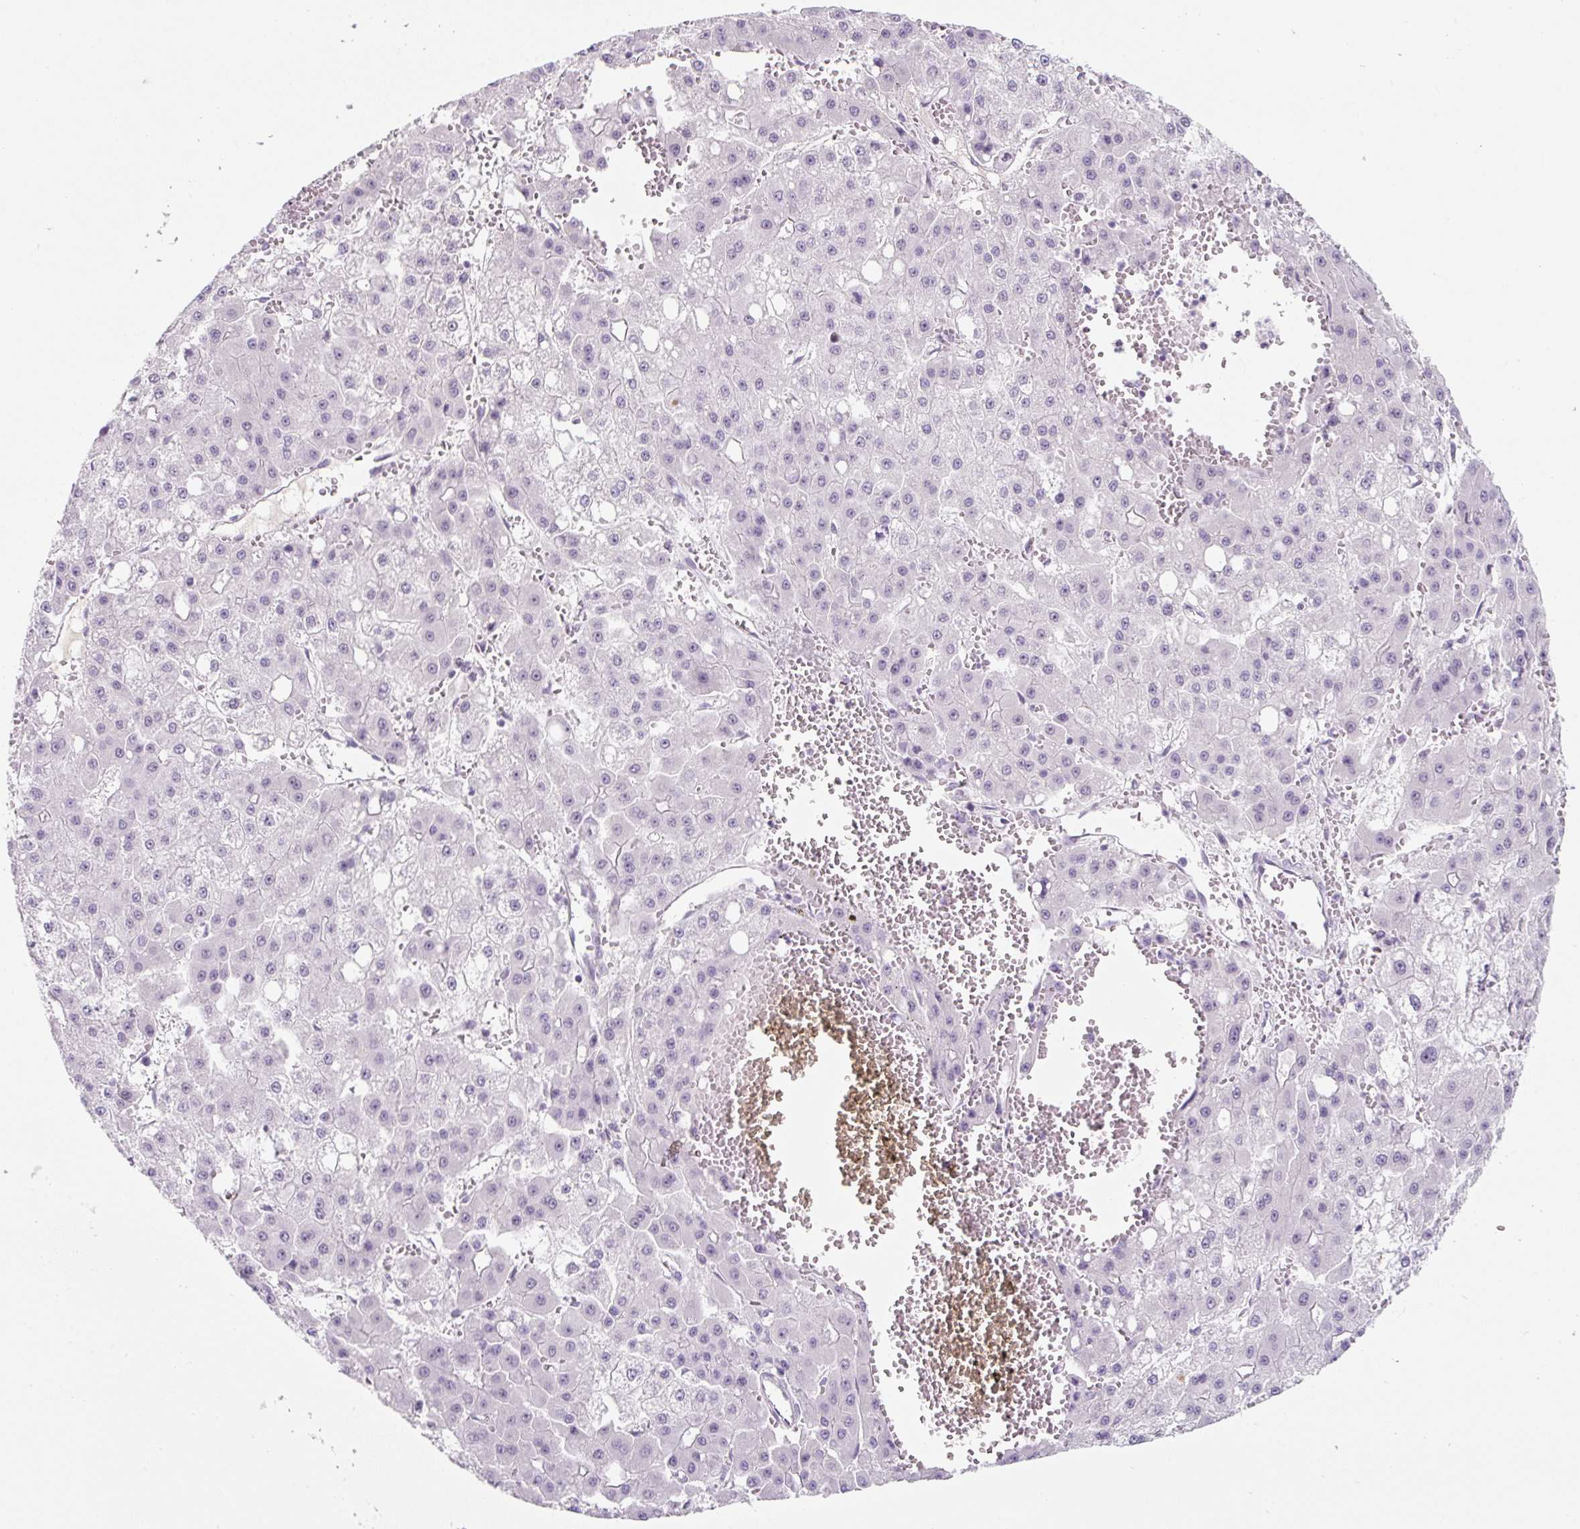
{"staining": {"intensity": "negative", "quantity": "none", "location": "none"}, "tissue": "liver cancer", "cell_type": "Tumor cells", "image_type": "cancer", "snomed": [{"axis": "morphology", "description": "Carcinoma, Hepatocellular, NOS"}, {"axis": "topography", "description": "Liver"}], "caption": "Immunohistochemistry (IHC) micrograph of human hepatocellular carcinoma (liver) stained for a protein (brown), which demonstrates no staining in tumor cells.", "gene": "PRM1", "patient": {"sex": "male", "age": 47}}